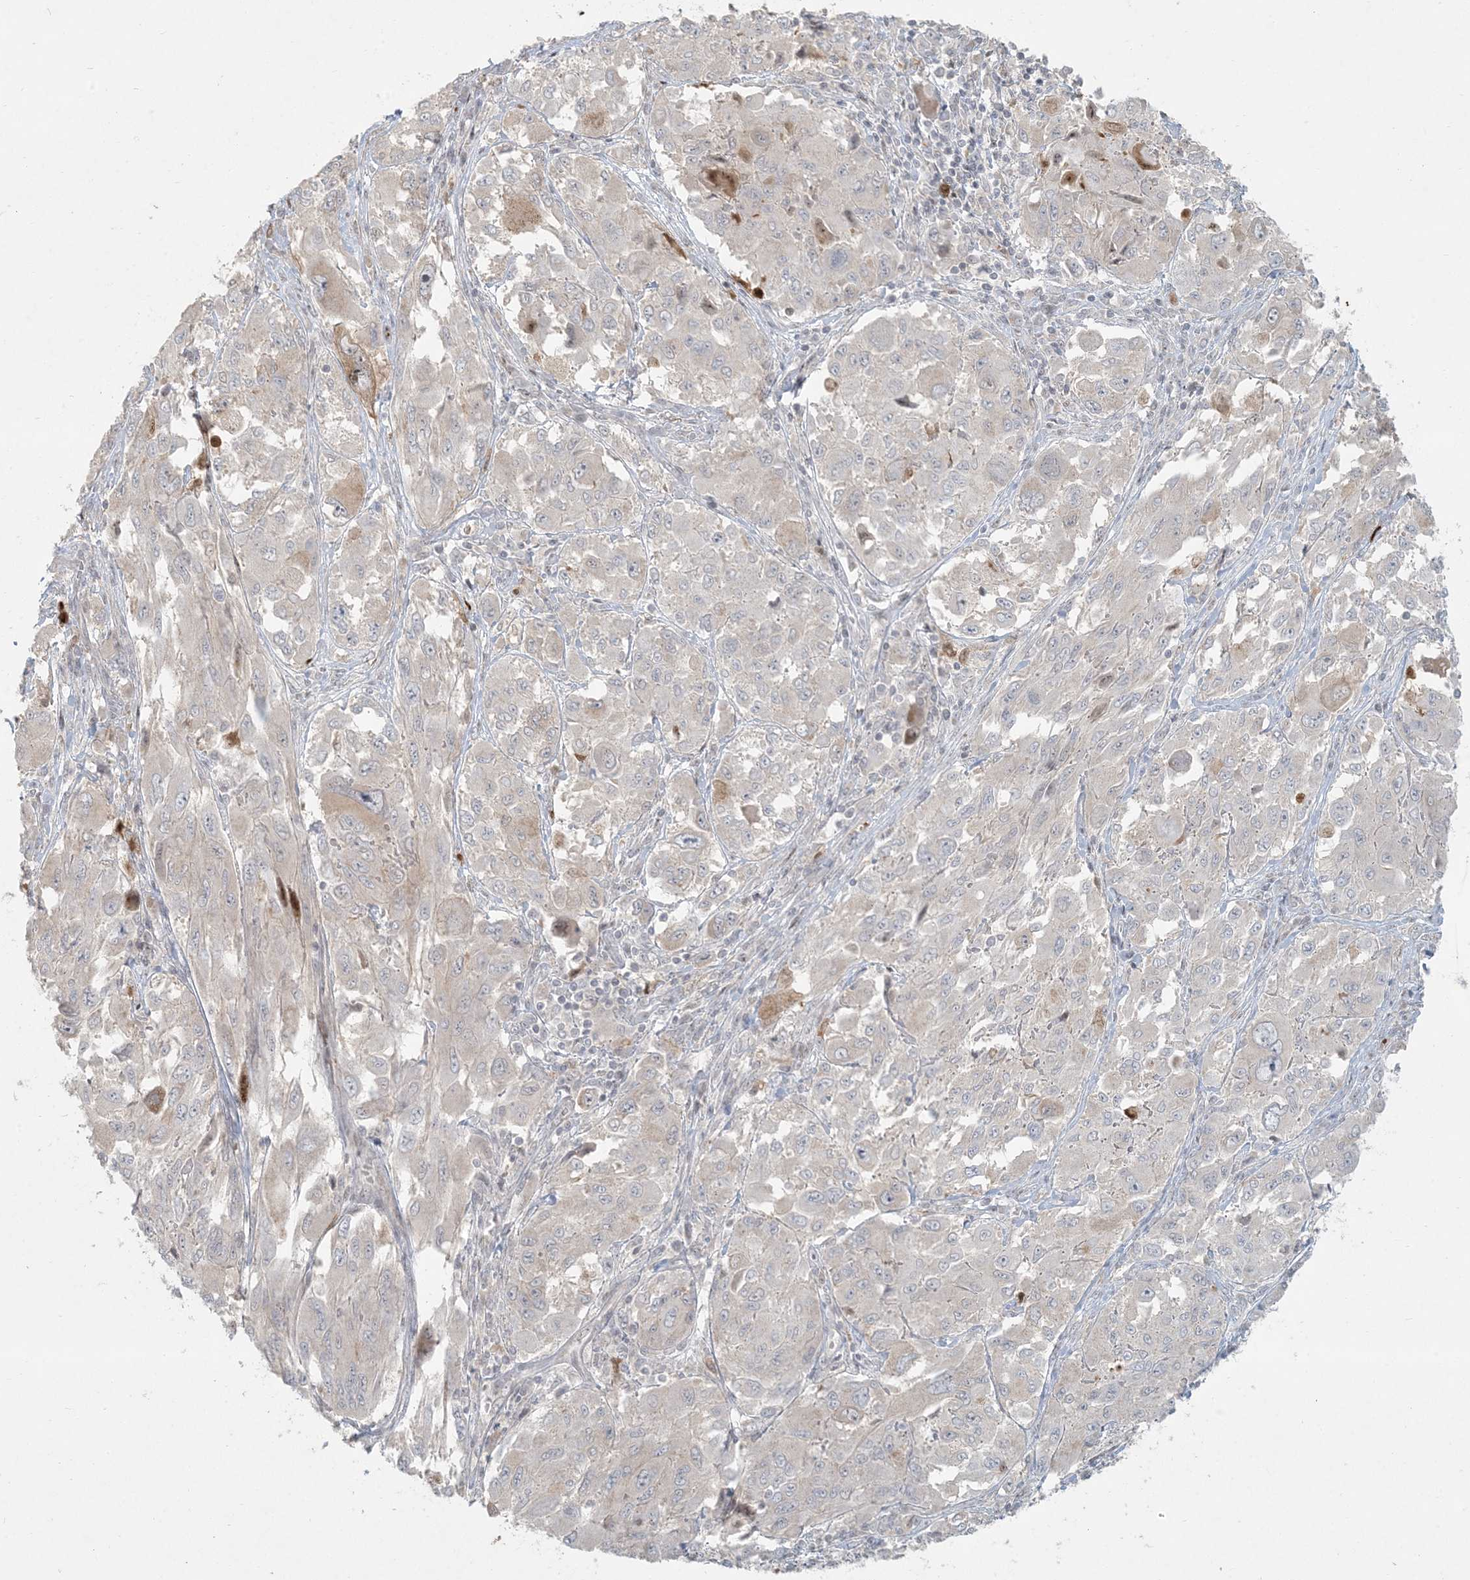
{"staining": {"intensity": "negative", "quantity": "none", "location": "none"}, "tissue": "melanoma", "cell_type": "Tumor cells", "image_type": "cancer", "snomed": [{"axis": "morphology", "description": "Malignant melanoma, NOS"}, {"axis": "topography", "description": "Skin"}], "caption": "Tumor cells are negative for brown protein staining in melanoma.", "gene": "BCORL1", "patient": {"sex": "female", "age": 91}}